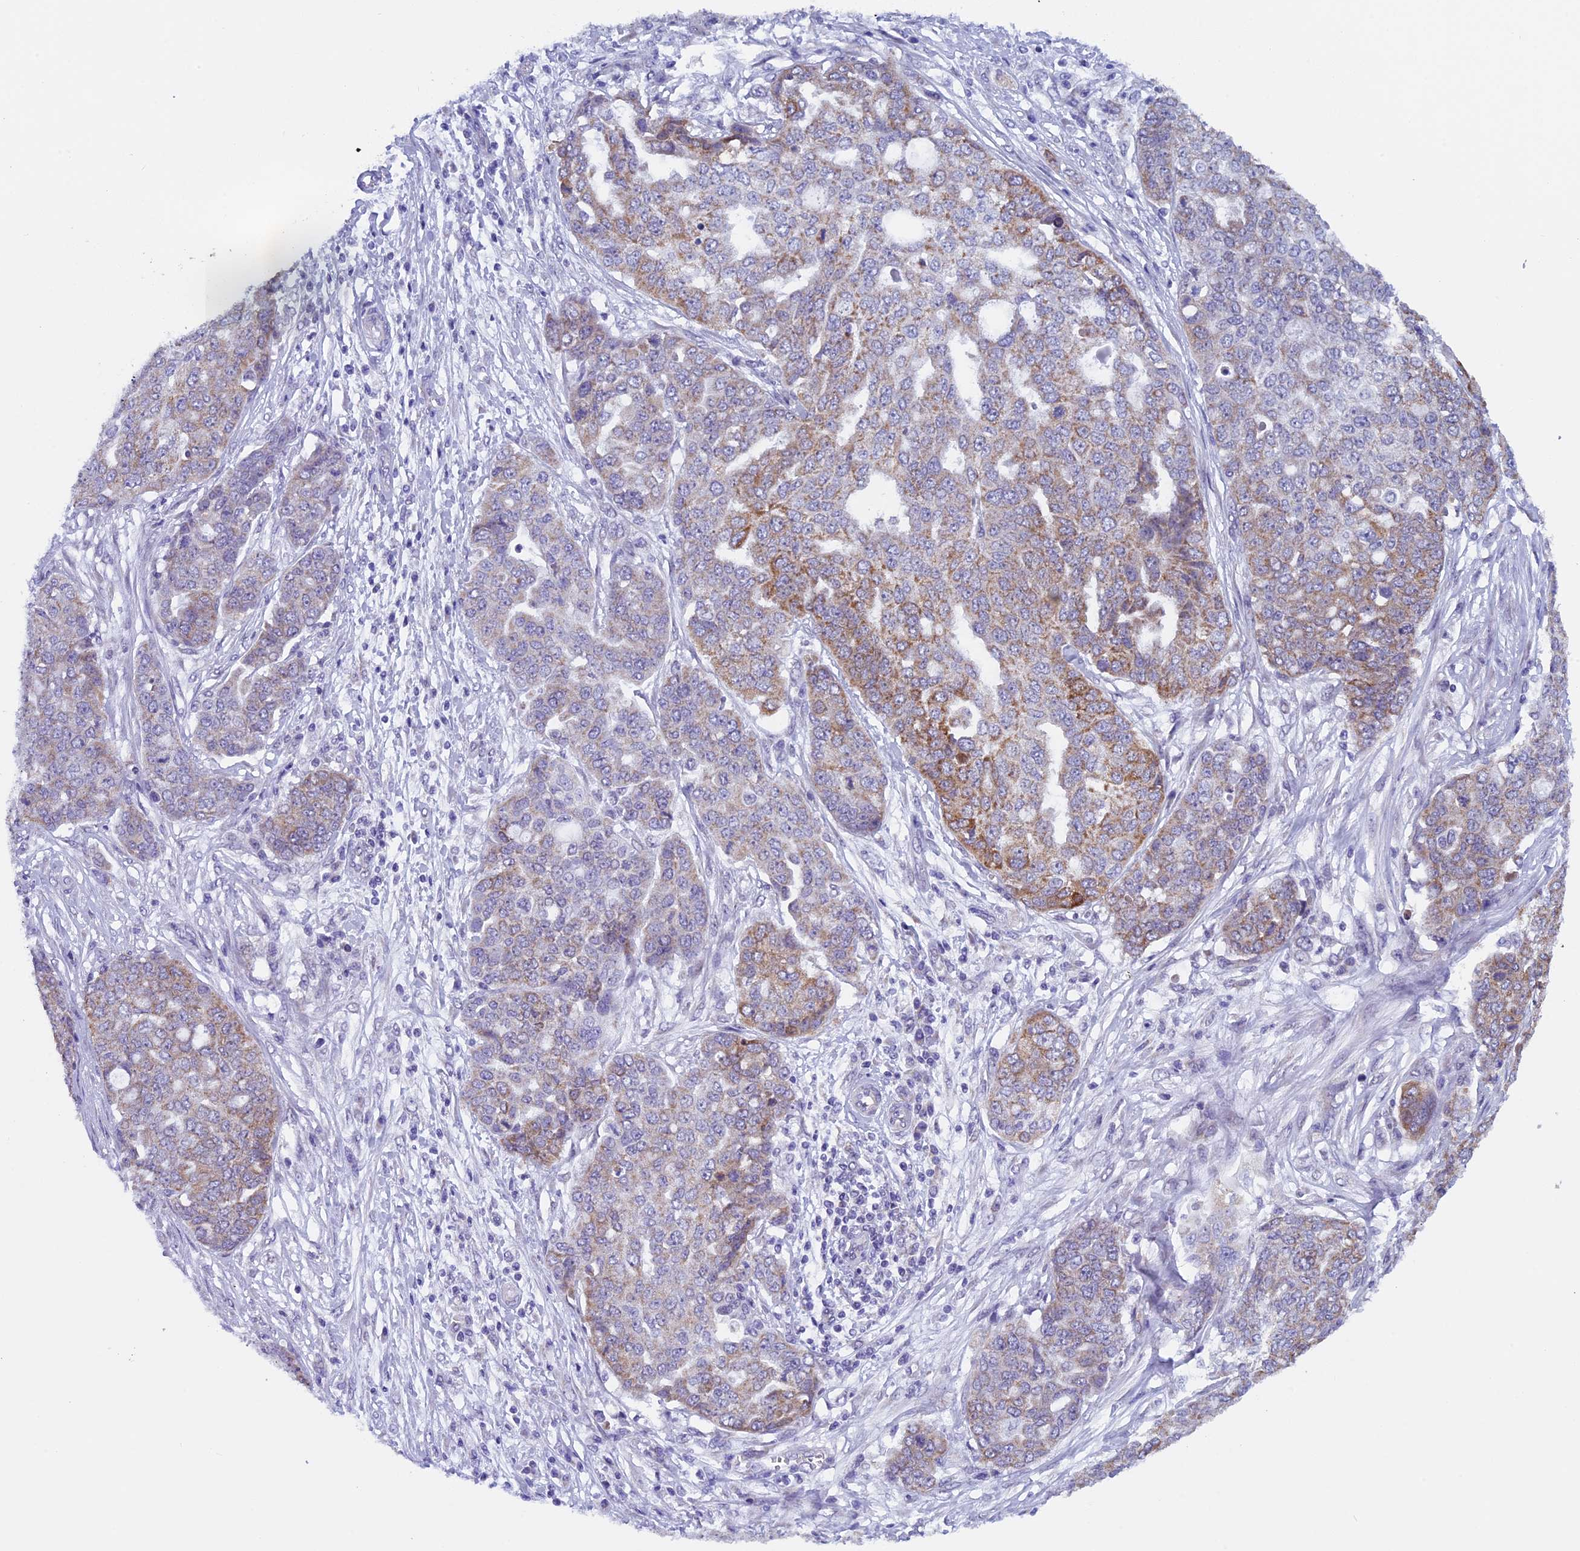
{"staining": {"intensity": "moderate", "quantity": ">75%", "location": "cytoplasmic/membranous"}, "tissue": "ovarian cancer", "cell_type": "Tumor cells", "image_type": "cancer", "snomed": [{"axis": "morphology", "description": "Cystadenocarcinoma, serous, NOS"}, {"axis": "topography", "description": "Soft tissue"}, {"axis": "topography", "description": "Ovary"}], "caption": "Moderate cytoplasmic/membranous protein expression is identified in approximately >75% of tumor cells in ovarian cancer. (DAB = brown stain, brightfield microscopy at high magnification).", "gene": "ZNF317", "patient": {"sex": "female", "age": 57}}